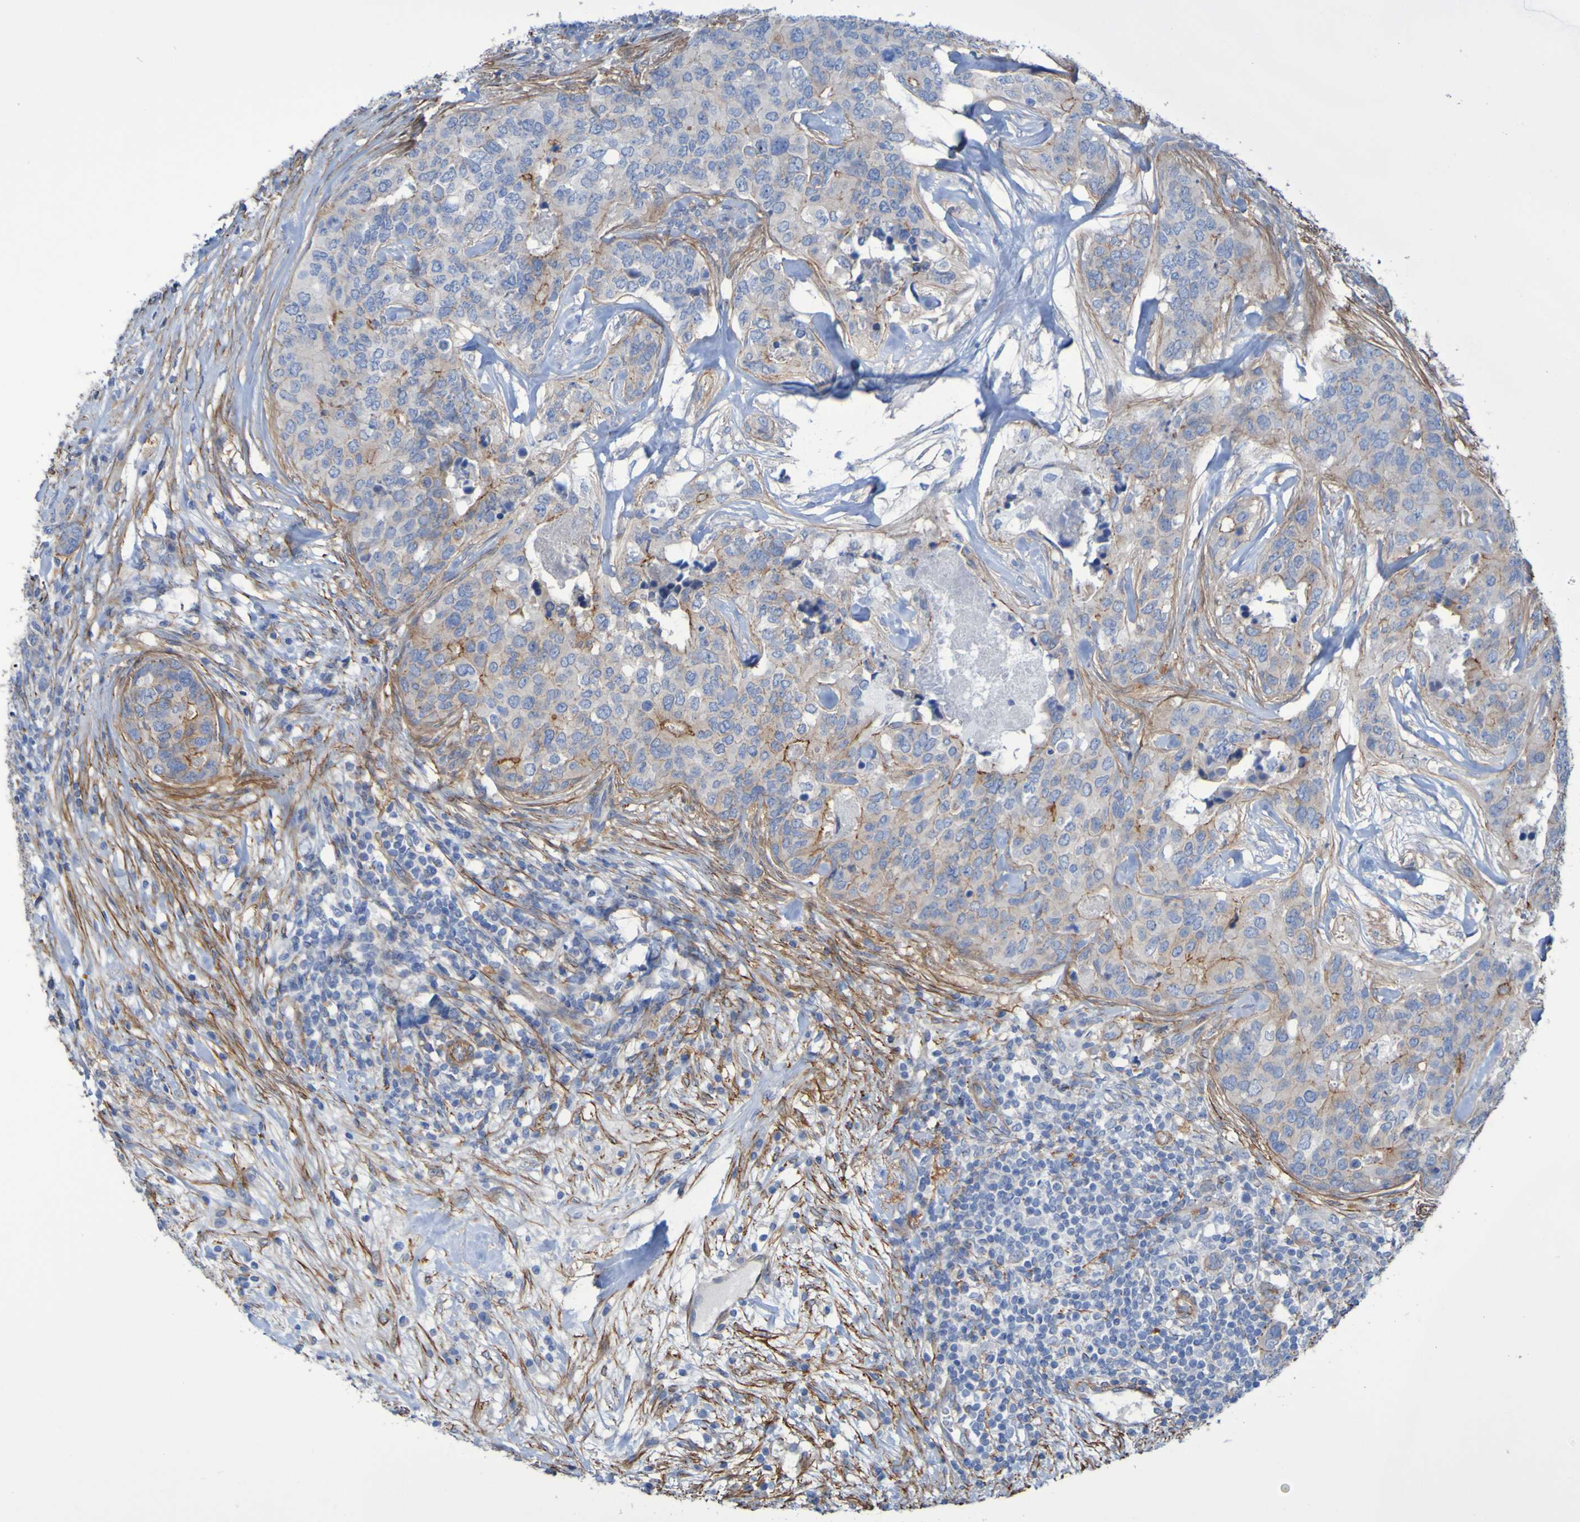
{"staining": {"intensity": "moderate", "quantity": "<25%", "location": "cytoplasmic/membranous"}, "tissue": "breast cancer", "cell_type": "Tumor cells", "image_type": "cancer", "snomed": [{"axis": "morphology", "description": "Lobular carcinoma"}, {"axis": "topography", "description": "Breast"}], "caption": "Human breast lobular carcinoma stained for a protein (brown) reveals moderate cytoplasmic/membranous positive expression in approximately <25% of tumor cells.", "gene": "LPP", "patient": {"sex": "female", "age": 59}}